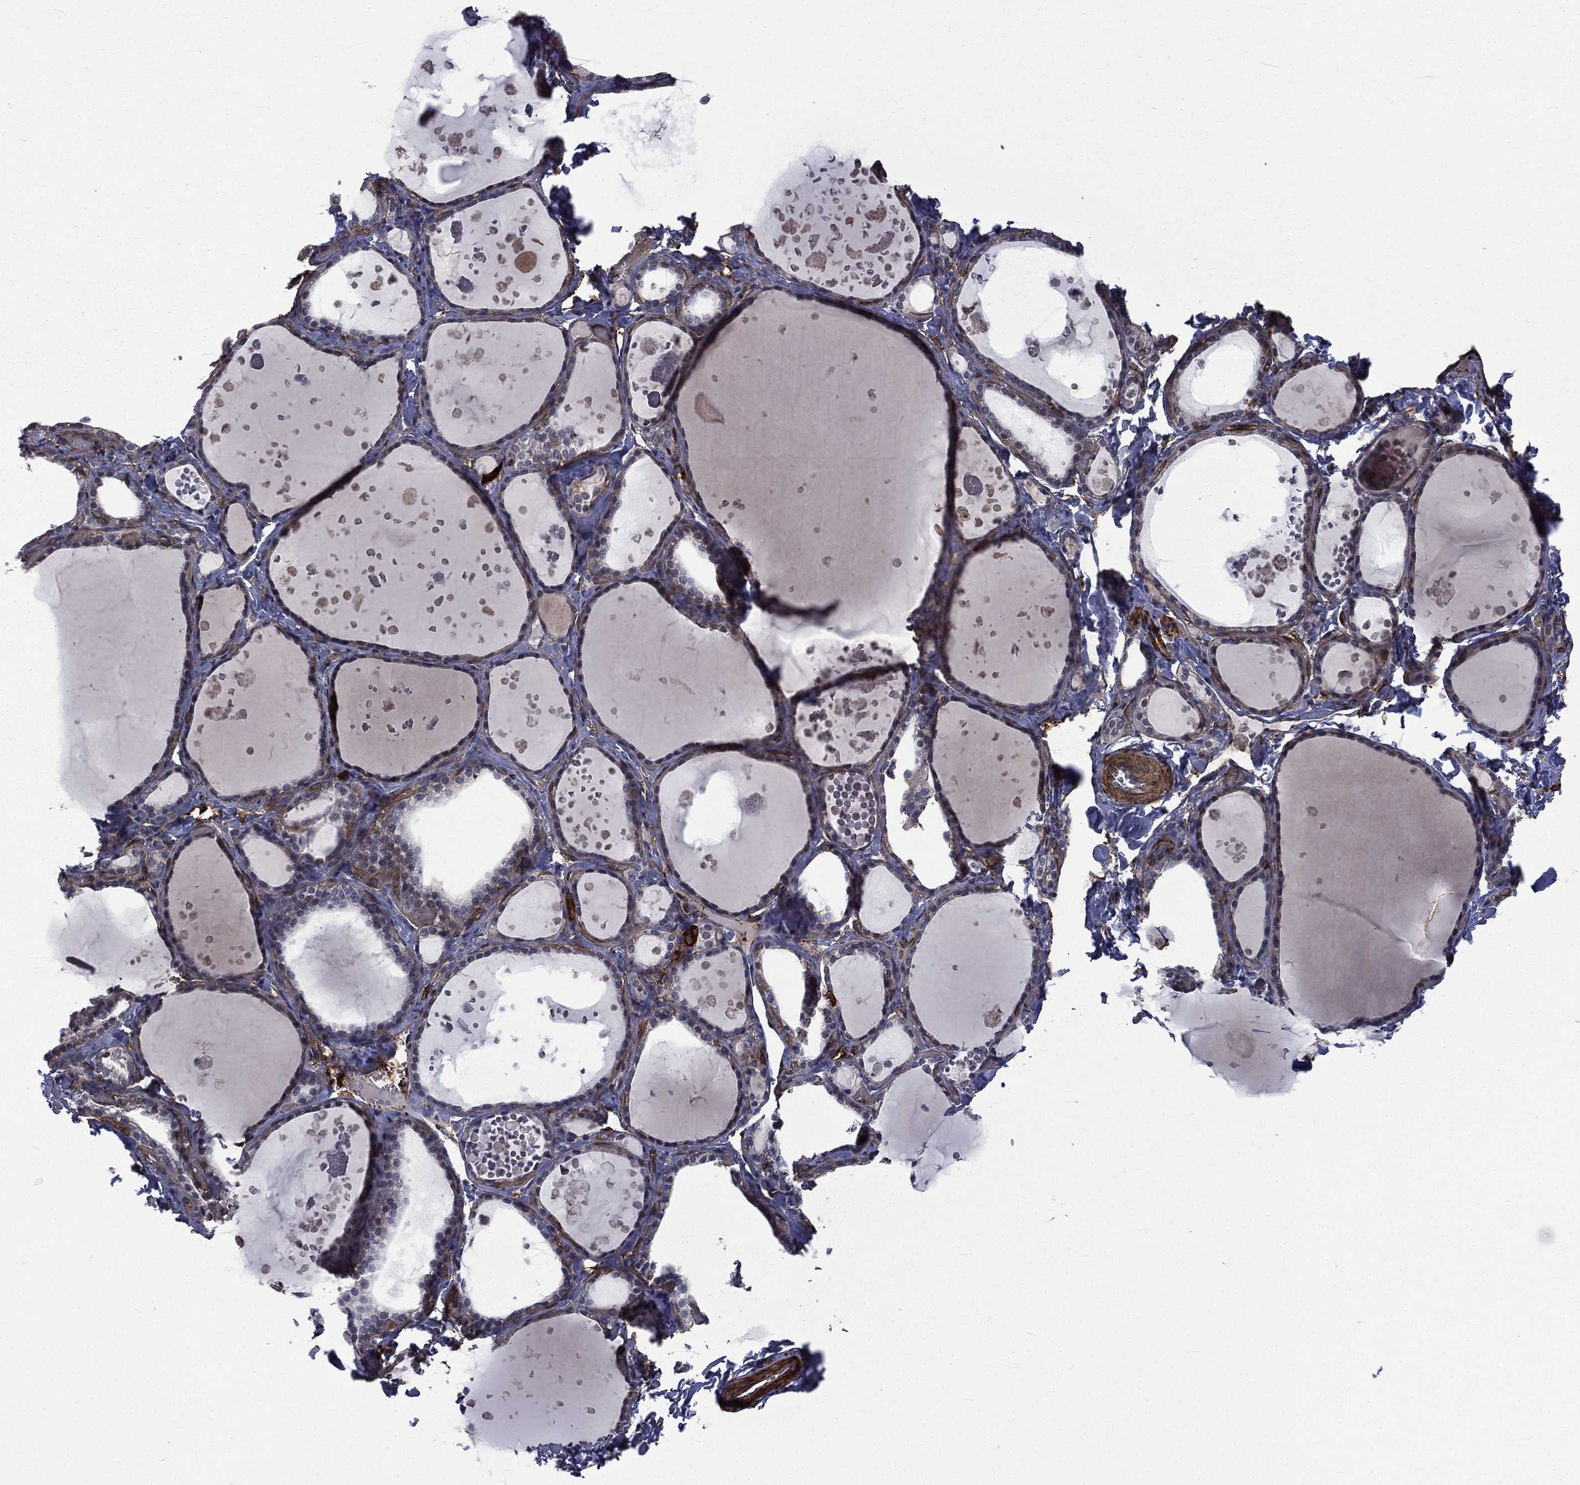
{"staining": {"intensity": "weak", "quantity": "25%-75%", "location": "cytoplasmic/membranous"}, "tissue": "thyroid gland", "cell_type": "Glandular cells", "image_type": "normal", "snomed": [{"axis": "morphology", "description": "Normal tissue, NOS"}, {"axis": "topography", "description": "Thyroid gland"}], "caption": "Immunohistochemical staining of benign thyroid gland exhibits weak cytoplasmic/membranous protein staining in about 25%-75% of glandular cells.", "gene": "PPFIBP1", "patient": {"sex": "female", "age": 56}}